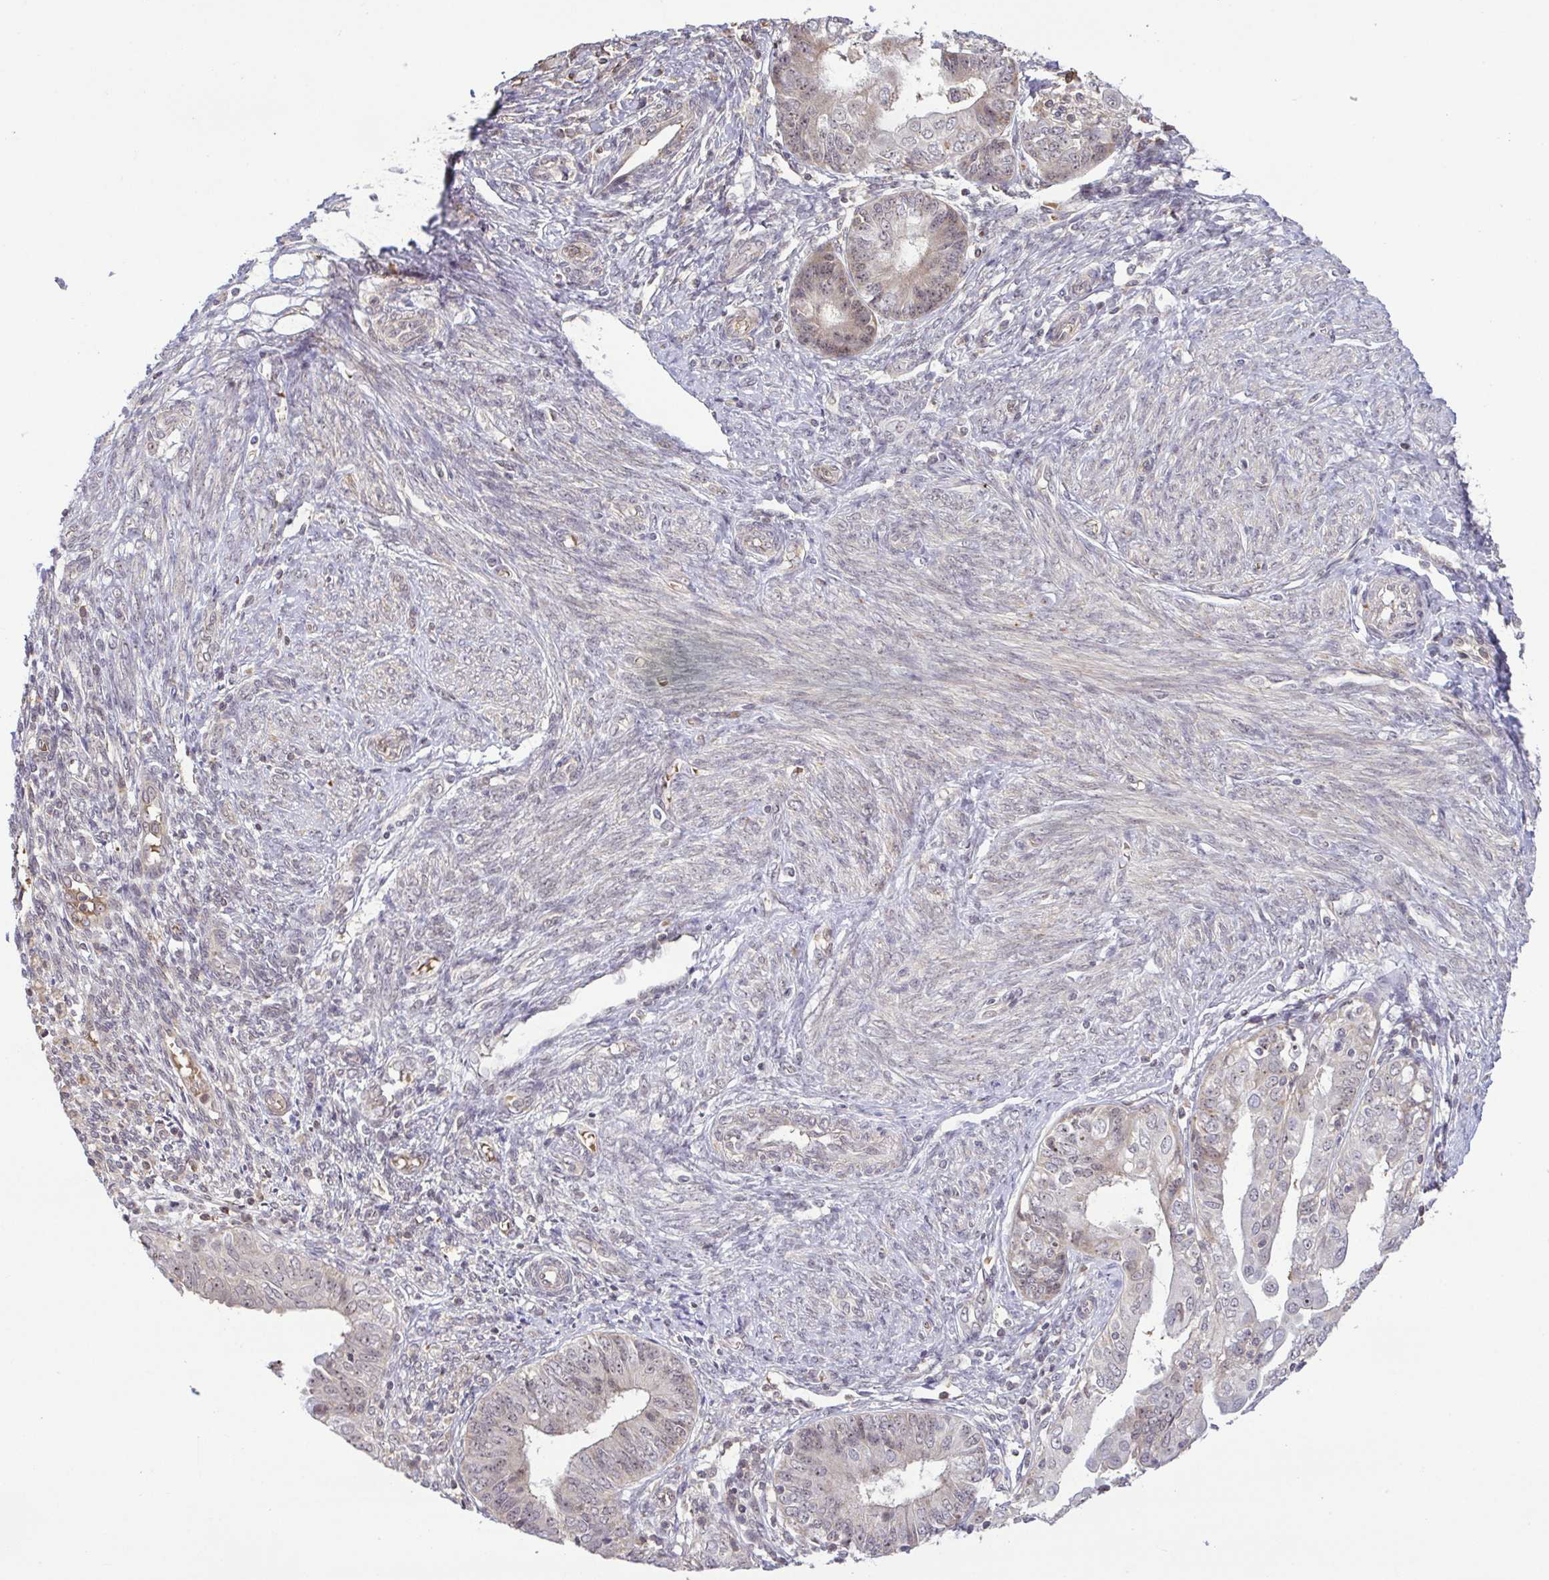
{"staining": {"intensity": "weak", "quantity": "<25%", "location": "cytoplasmic/membranous,nuclear"}, "tissue": "endometrial cancer", "cell_type": "Tumor cells", "image_type": "cancer", "snomed": [{"axis": "morphology", "description": "Adenocarcinoma, NOS"}, {"axis": "topography", "description": "Endometrium"}], "caption": "Immunohistochemical staining of human endometrial cancer shows no significant positivity in tumor cells.", "gene": "RSL24D1", "patient": {"sex": "female", "age": 68}}